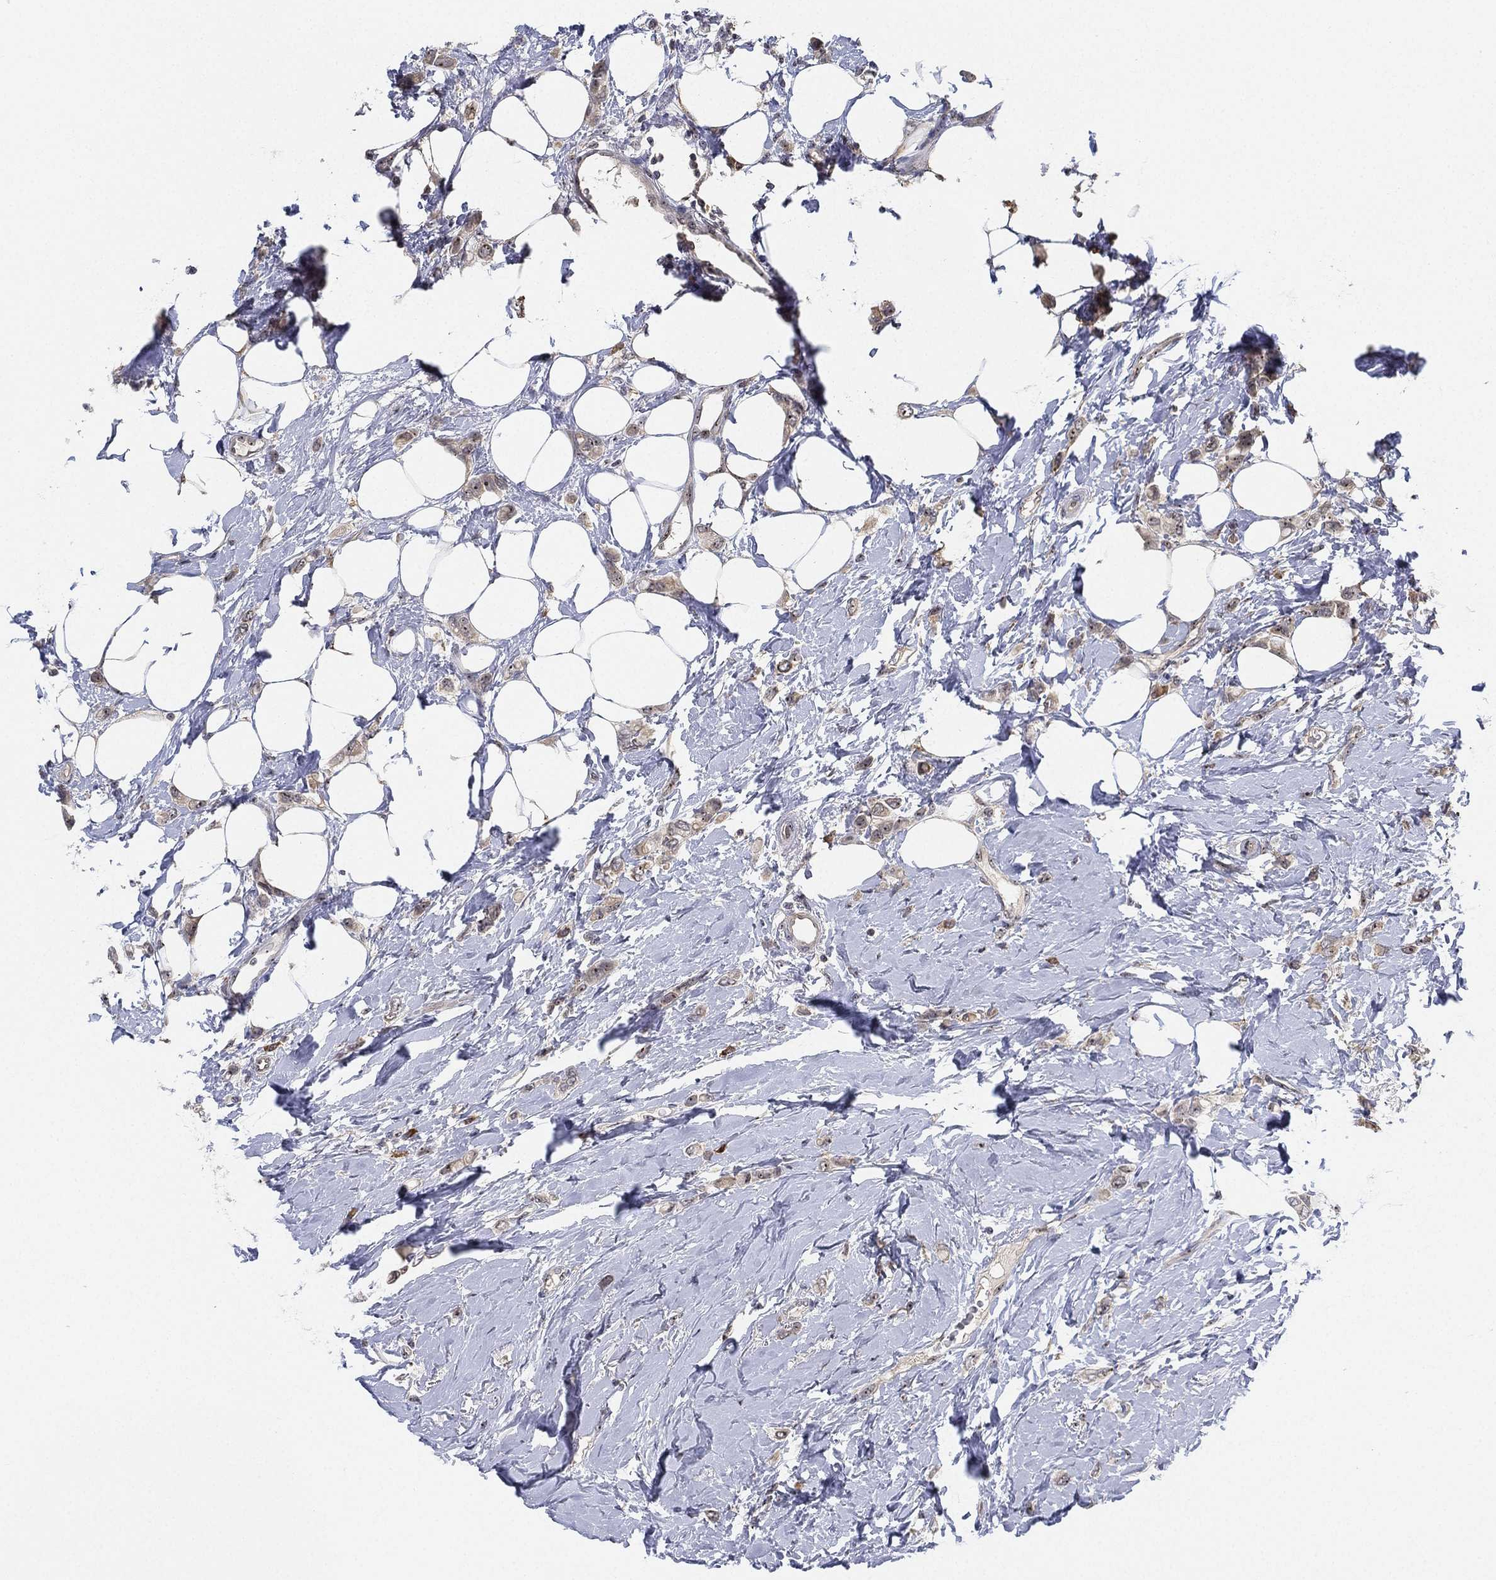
{"staining": {"intensity": "weak", "quantity": ">75%", "location": "cytoplasmic/membranous,nuclear"}, "tissue": "breast cancer", "cell_type": "Tumor cells", "image_type": "cancer", "snomed": [{"axis": "morphology", "description": "Lobular carcinoma"}, {"axis": "topography", "description": "Breast"}], "caption": "Human lobular carcinoma (breast) stained with a protein marker demonstrates weak staining in tumor cells.", "gene": "PPP1R16B", "patient": {"sex": "female", "age": 66}}